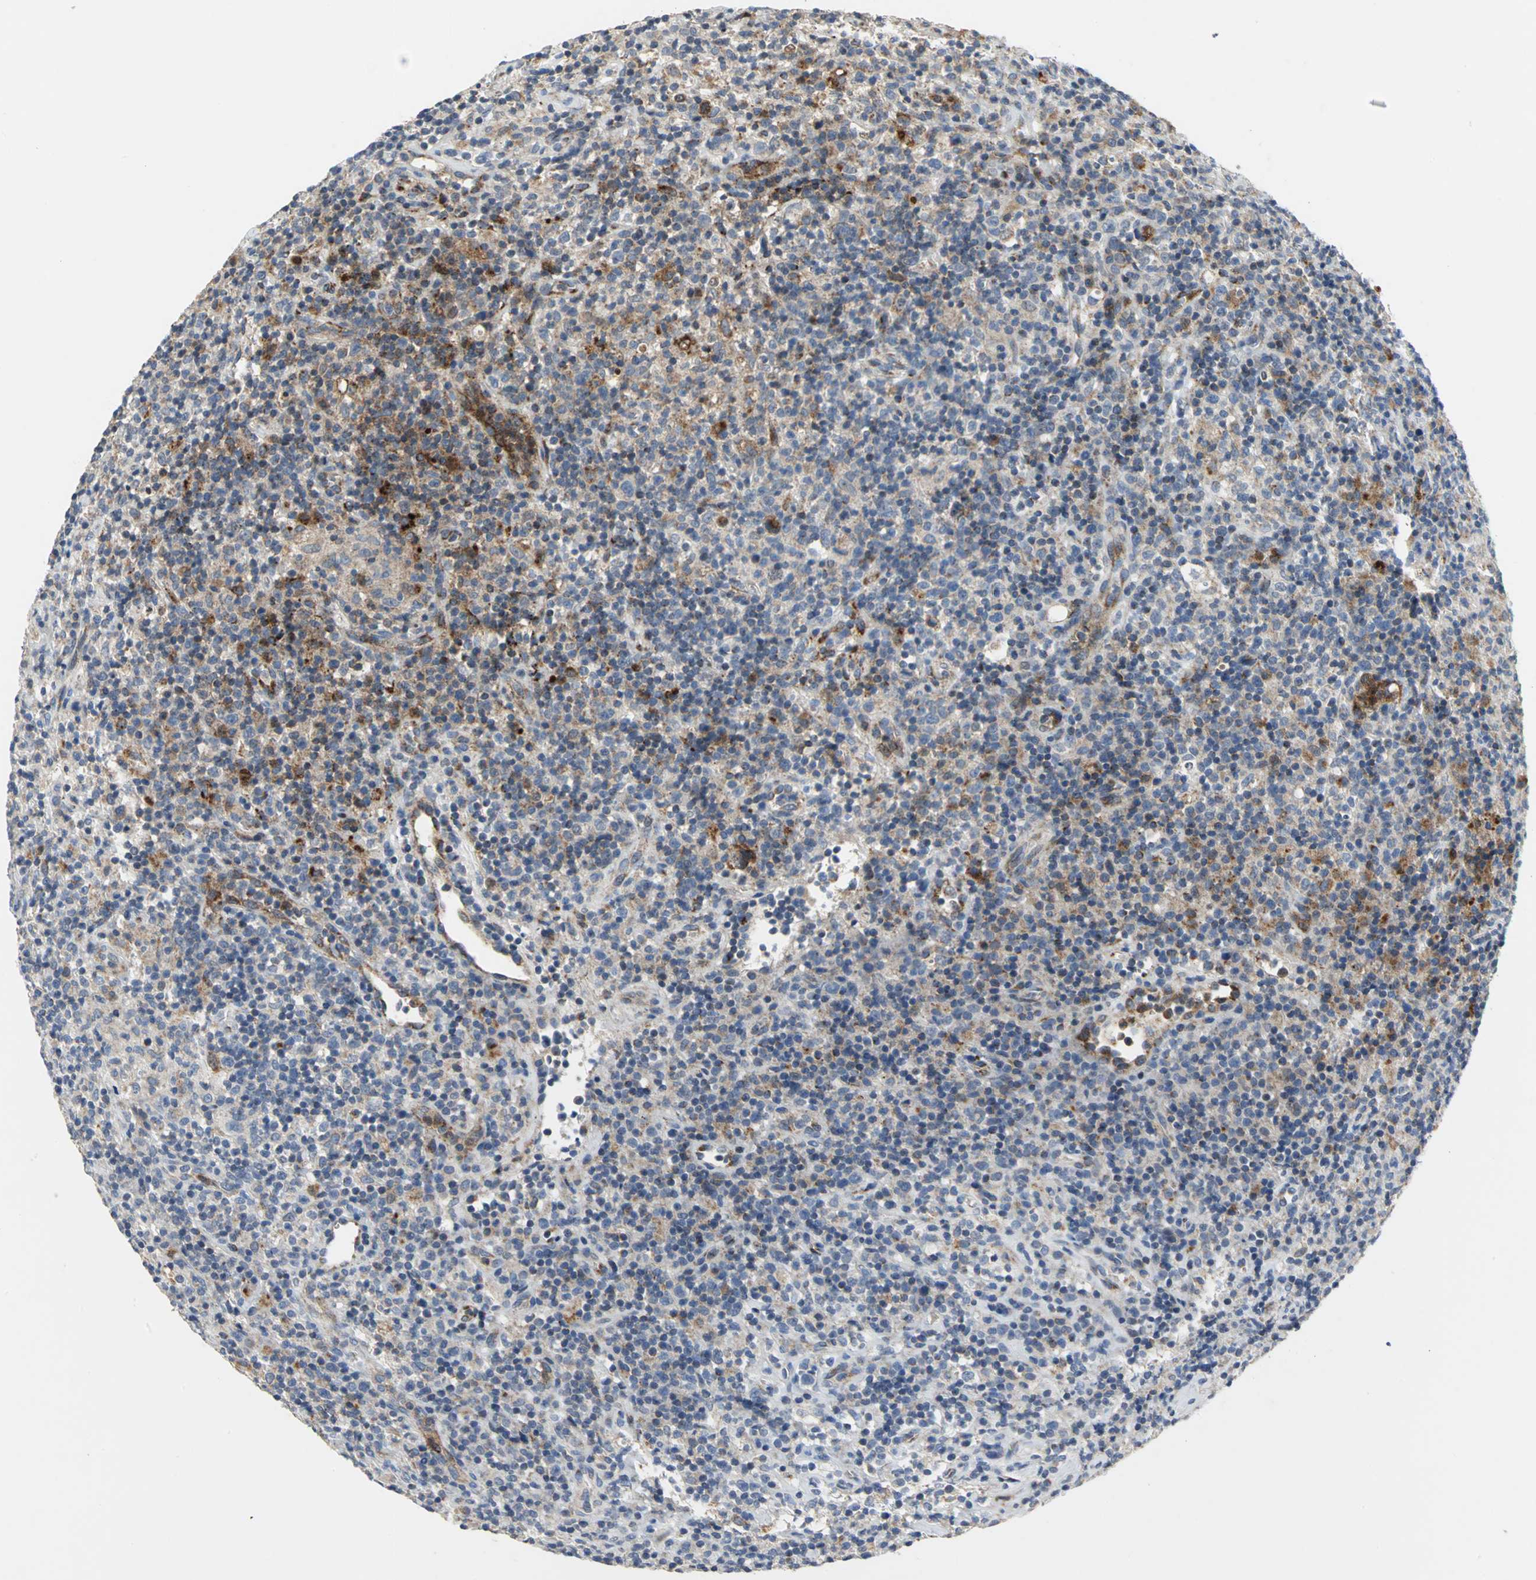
{"staining": {"intensity": "moderate", "quantity": "25%-75%", "location": "cytoplasmic/membranous"}, "tissue": "lymphoma", "cell_type": "Tumor cells", "image_type": "cancer", "snomed": [{"axis": "morphology", "description": "Hodgkin's disease, NOS"}, {"axis": "topography", "description": "Lymph node"}], "caption": "Immunohistochemistry image of human lymphoma stained for a protein (brown), which reveals medium levels of moderate cytoplasmic/membranous expression in approximately 25%-75% of tumor cells.", "gene": "SPPL2B", "patient": {"sex": "male", "age": 65}}